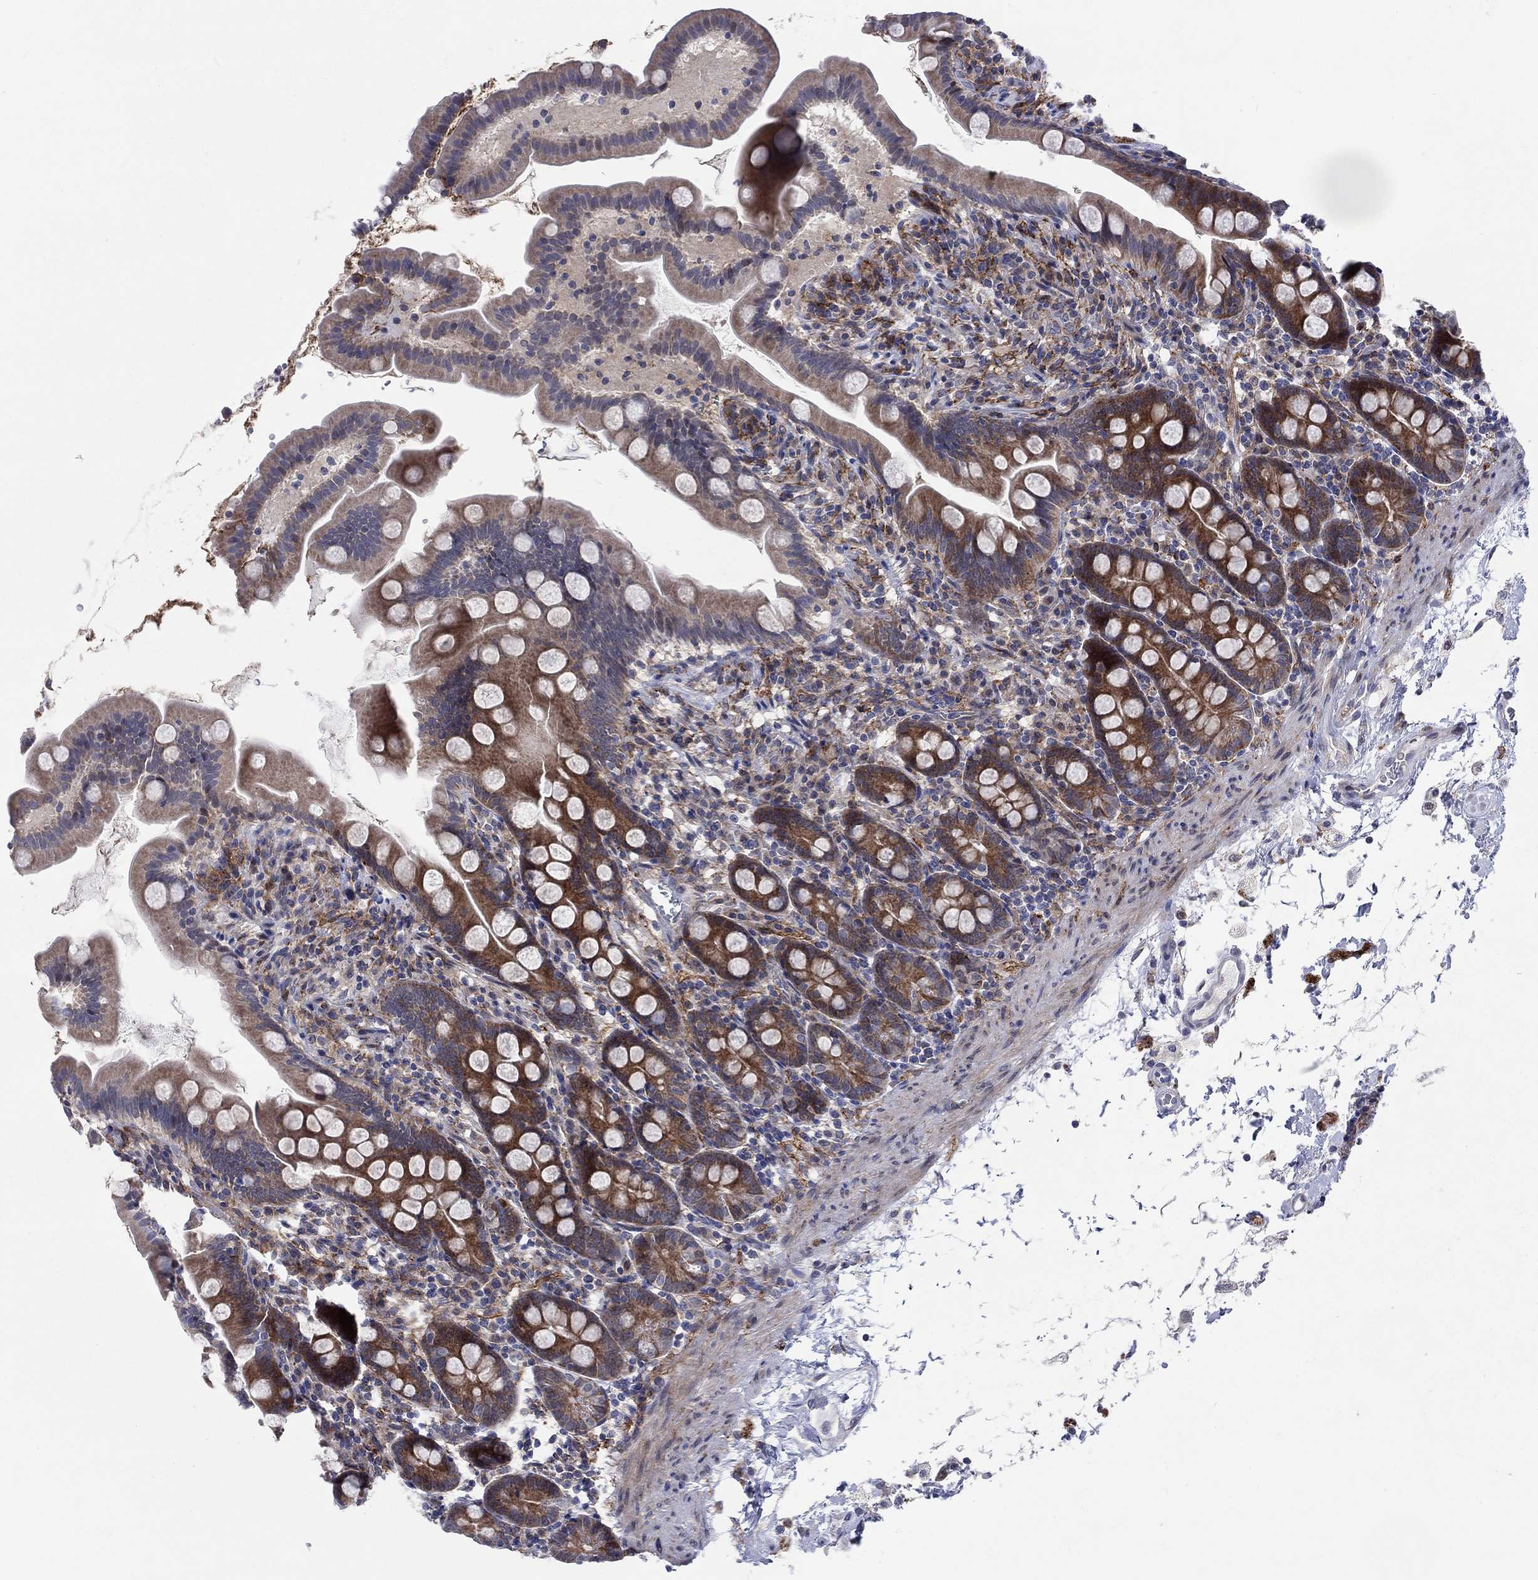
{"staining": {"intensity": "strong", "quantity": ">75%", "location": "cytoplasmic/membranous"}, "tissue": "small intestine", "cell_type": "Glandular cells", "image_type": "normal", "snomed": [{"axis": "morphology", "description": "Normal tissue, NOS"}, {"axis": "topography", "description": "Small intestine"}], "caption": "DAB immunohistochemical staining of unremarkable small intestine shows strong cytoplasmic/membranous protein expression in about >75% of glandular cells. The protein is shown in brown color, while the nuclei are stained blue.", "gene": "SLC35F2", "patient": {"sex": "female", "age": 44}}